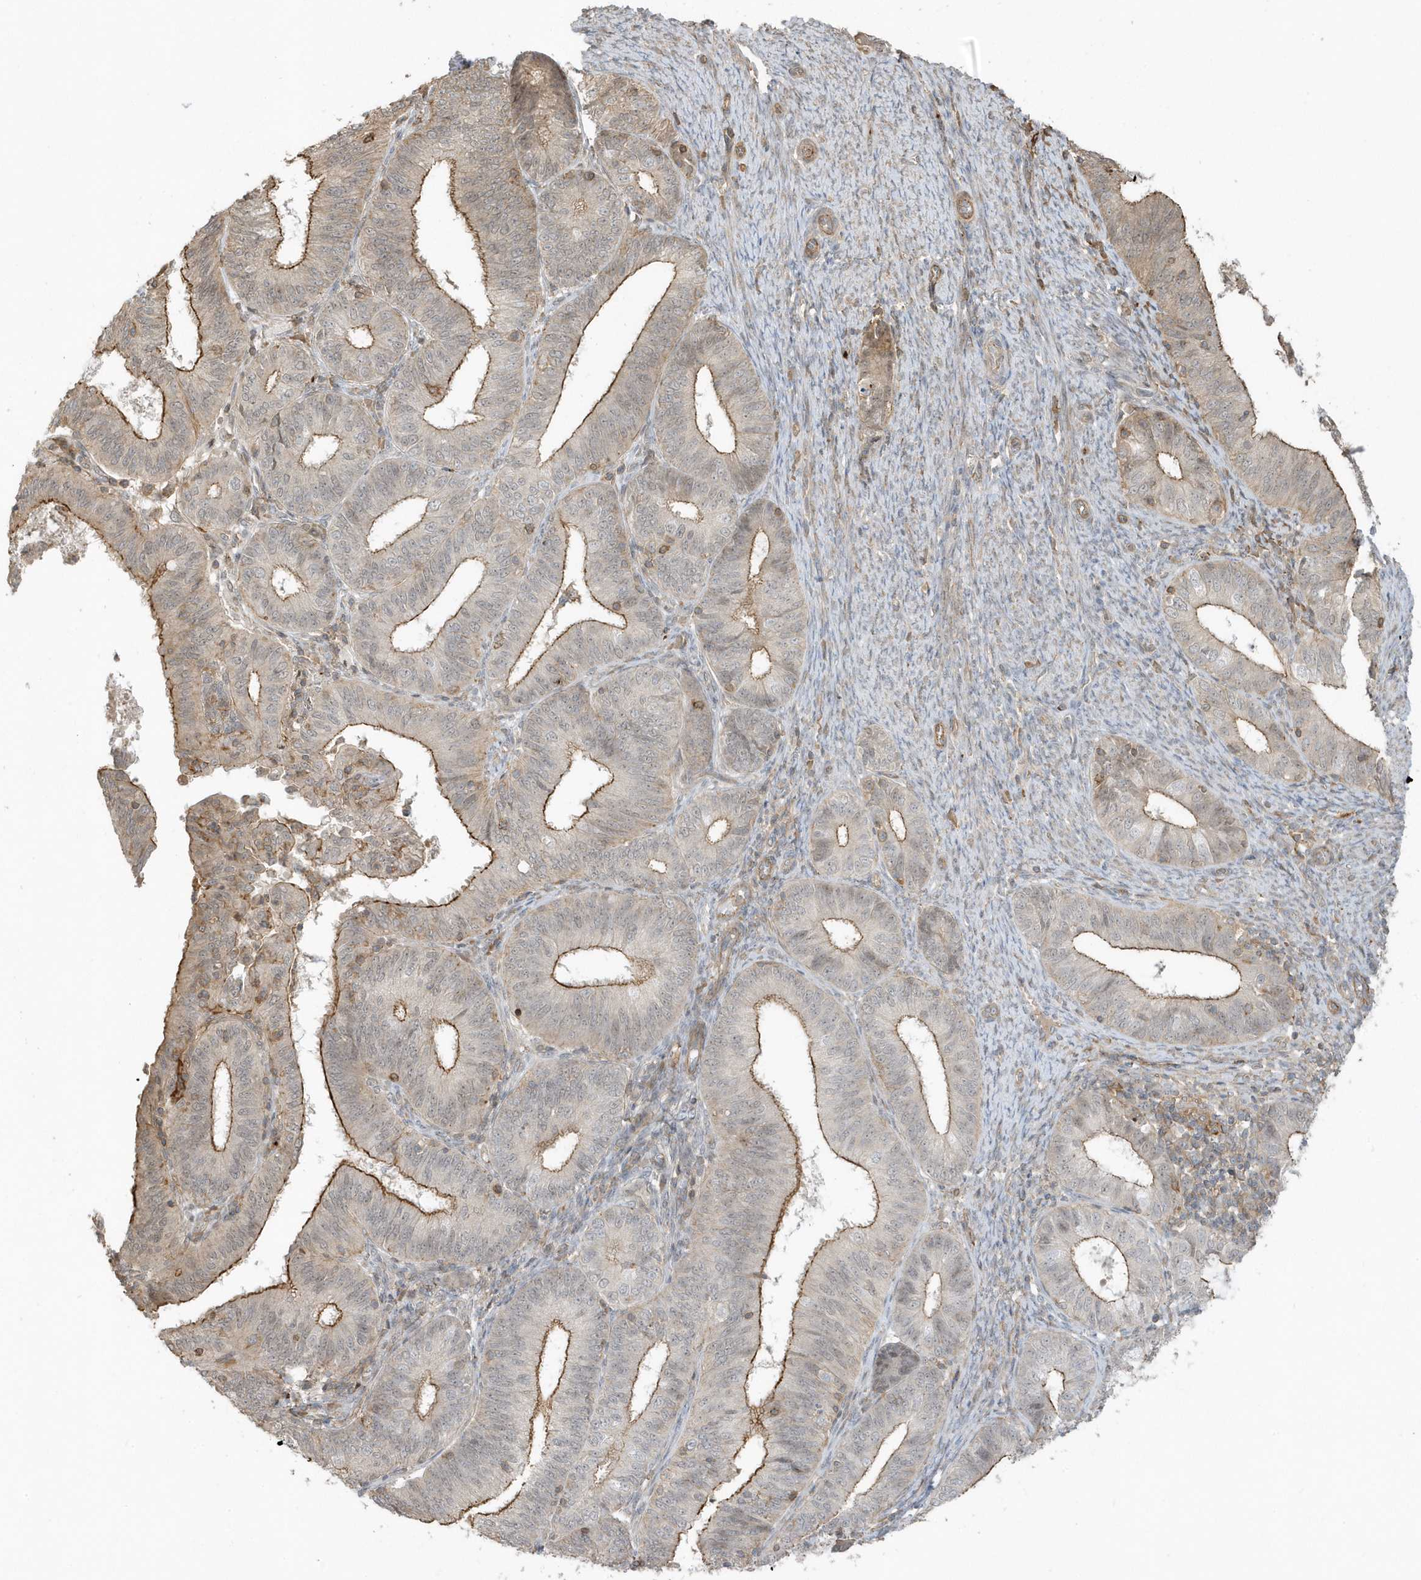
{"staining": {"intensity": "strong", "quantity": "25%-75%", "location": "cytoplasmic/membranous"}, "tissue": "endometrial cancer", "cell_type": "Tumor cells", "image_type": "cancer", "snomed": [{"axis": "morphology", "description": "Adenocarcinoma, NOS"}, {"axis": "topography", "description": "Endometrium"}], "caption": "DAB immunohistochemical staining of endometrial cancer (adenocarcinoma) reveals strong cytoplasmic/membranous protein expression in approximately 25%-75% of tumor cells. The staining was performed using DAB (3,3'-diaminobenzidine) to visualize the protein expression in brown, while the nuclei were stained in blue with hematoxylin (Magnification: 20x).", "gene": "ZBTB8A", "patient": {"sex": "female", "age": 51}}